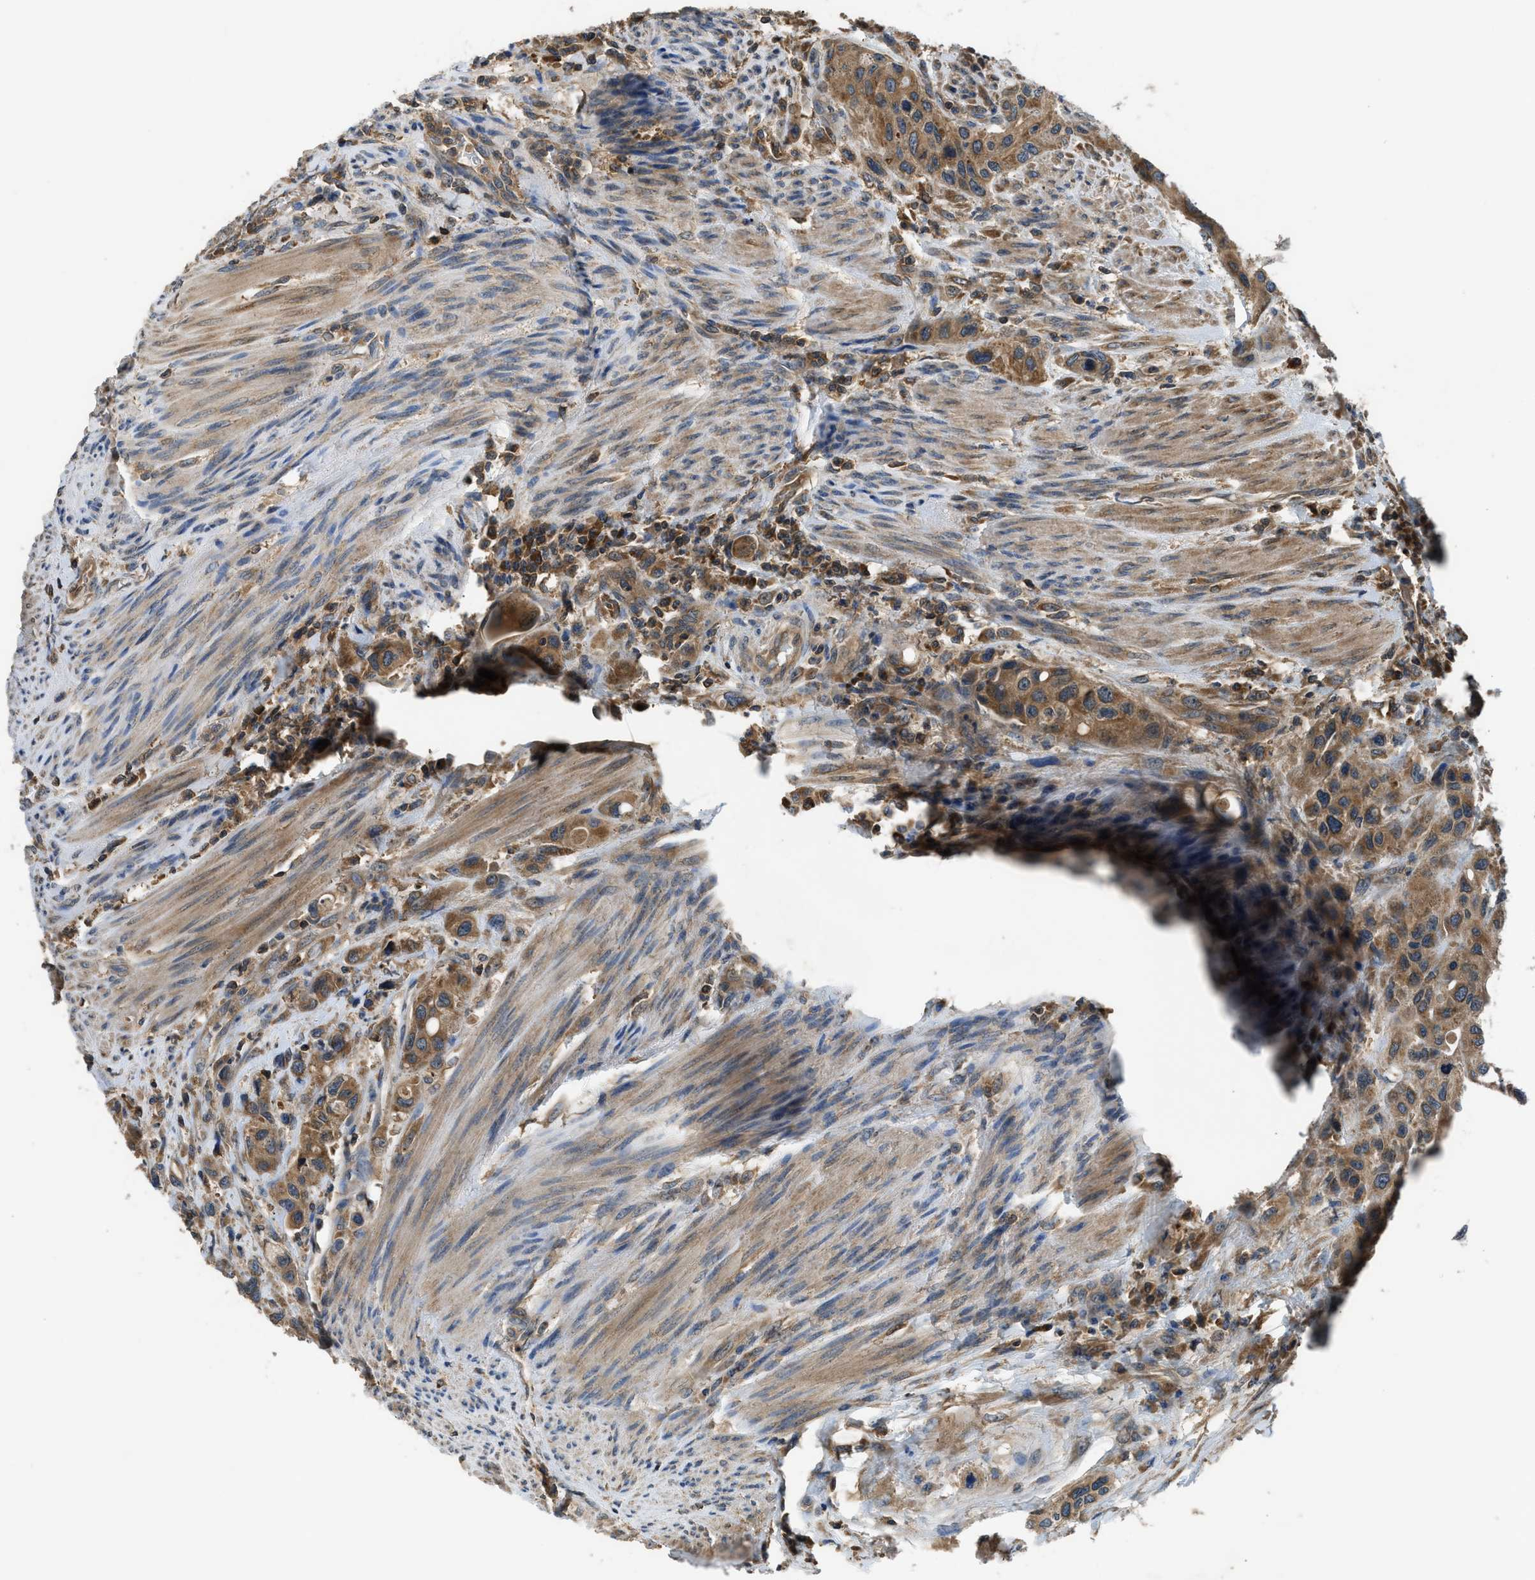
{"staining": {"intensity": "moderate", "quantity": ">75%", "location": "cytoplasmic/membranous"}, "tissue": "urothelial cancer", "cell_type": "Tumor cells", "image_type": "cancer", "snomed": [{"axis": "morphology", "description": "Urothelial carcinoma, High grade"}, {"axis": "topography", "description": "Urinary bladder"}], "caption": "High-grade urothelial carcinoma stained with IHC exhibits moderate cytoplasmic/membranous positivity in approximately >75% of tumor cells.", "gene": "PAFAH2", "patient": {"sex": "female", "age": 56}}